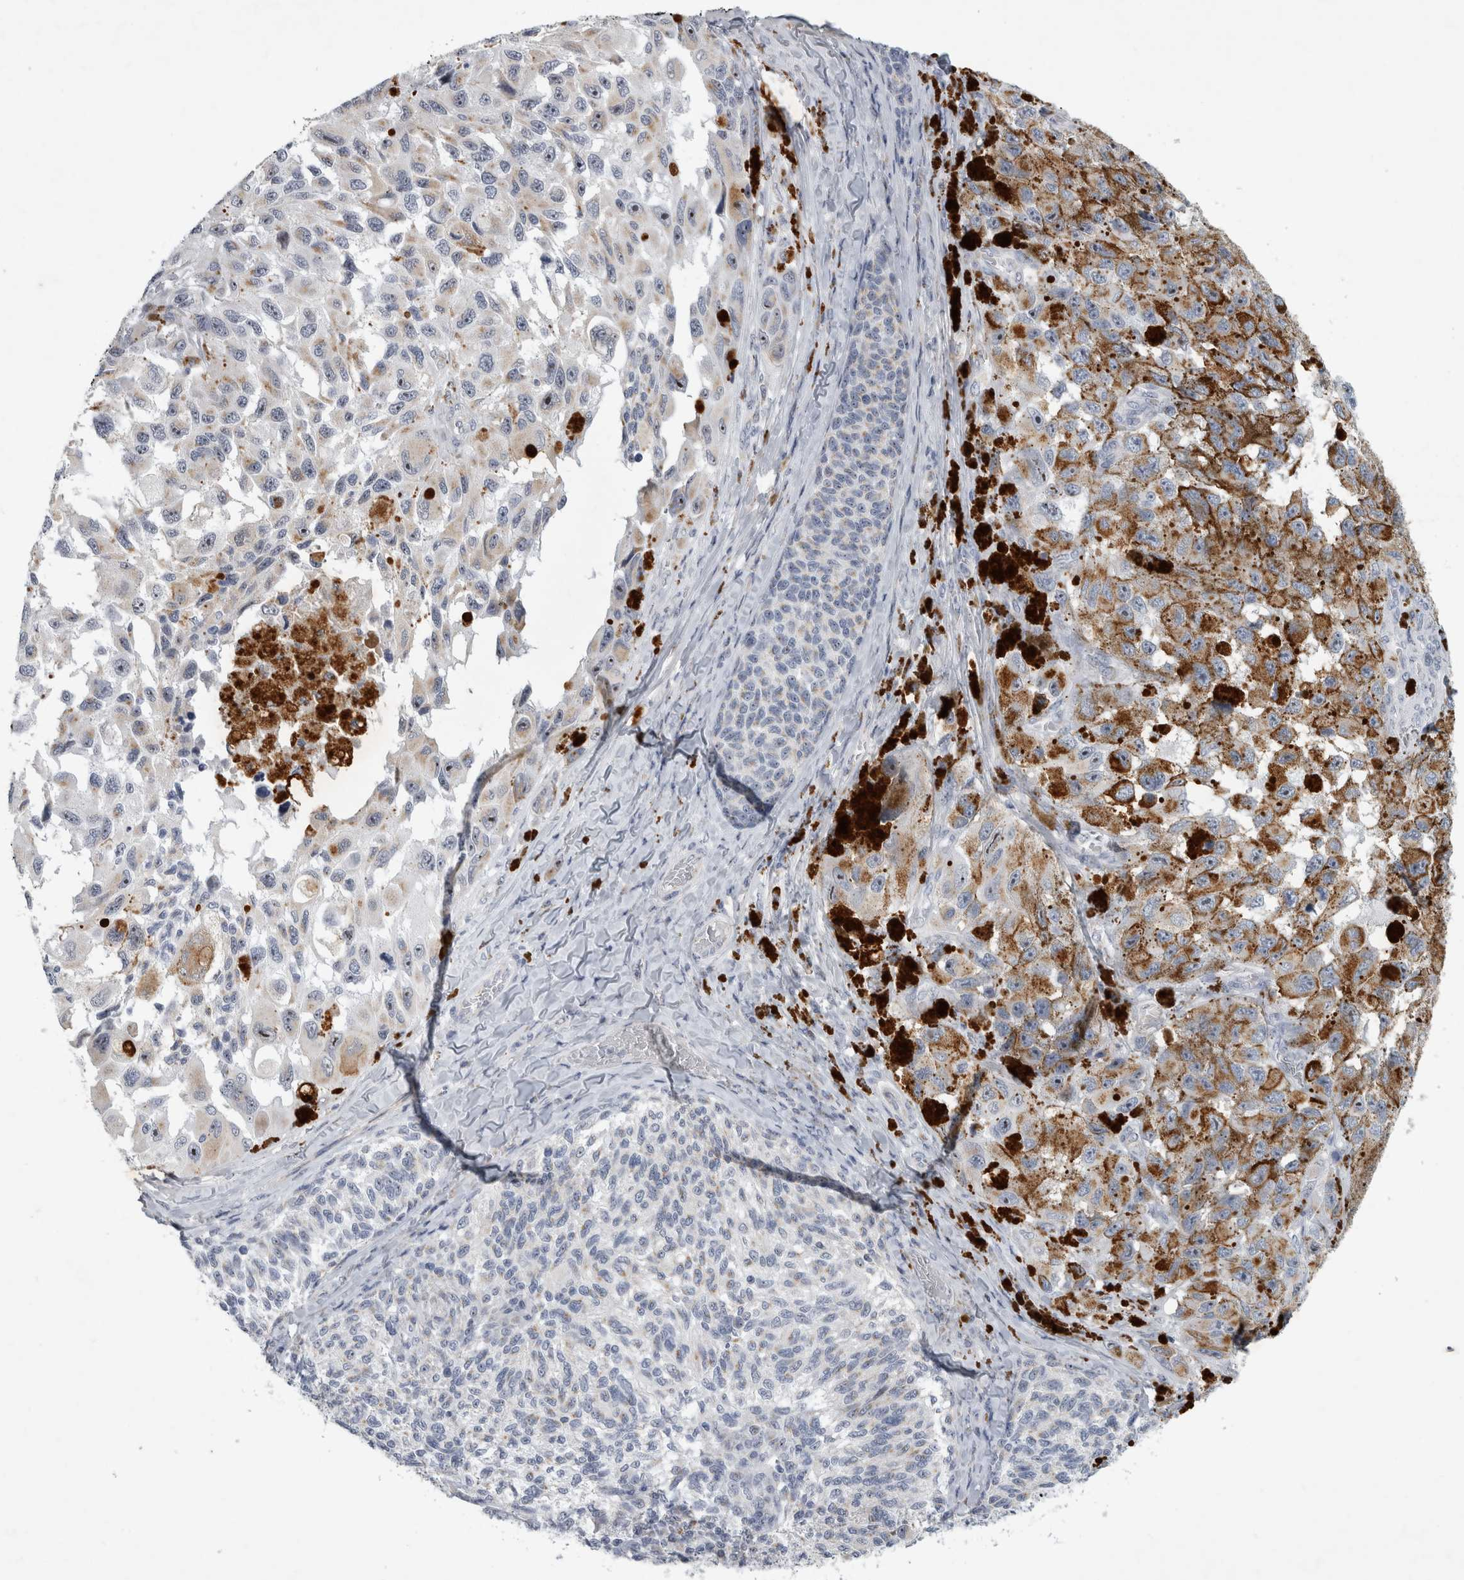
{"staining": {"intensity": "negative", "quantity": "none", "location": "none"}, "tissue": "melanoma", "cell_type": "Tumor cells", "image_type": "cancer", "snomed": [{"axis": "morphology", "description": "Malignant melanoma, NOS"}, {"axis": "topography", "description": "Skin"}], "caption": "Immunohistochemical staining of human melanoma displays no significant expression in tumor cells.", "gene": "FXYD7", "patient": {"sex": "female", "age": 73}}